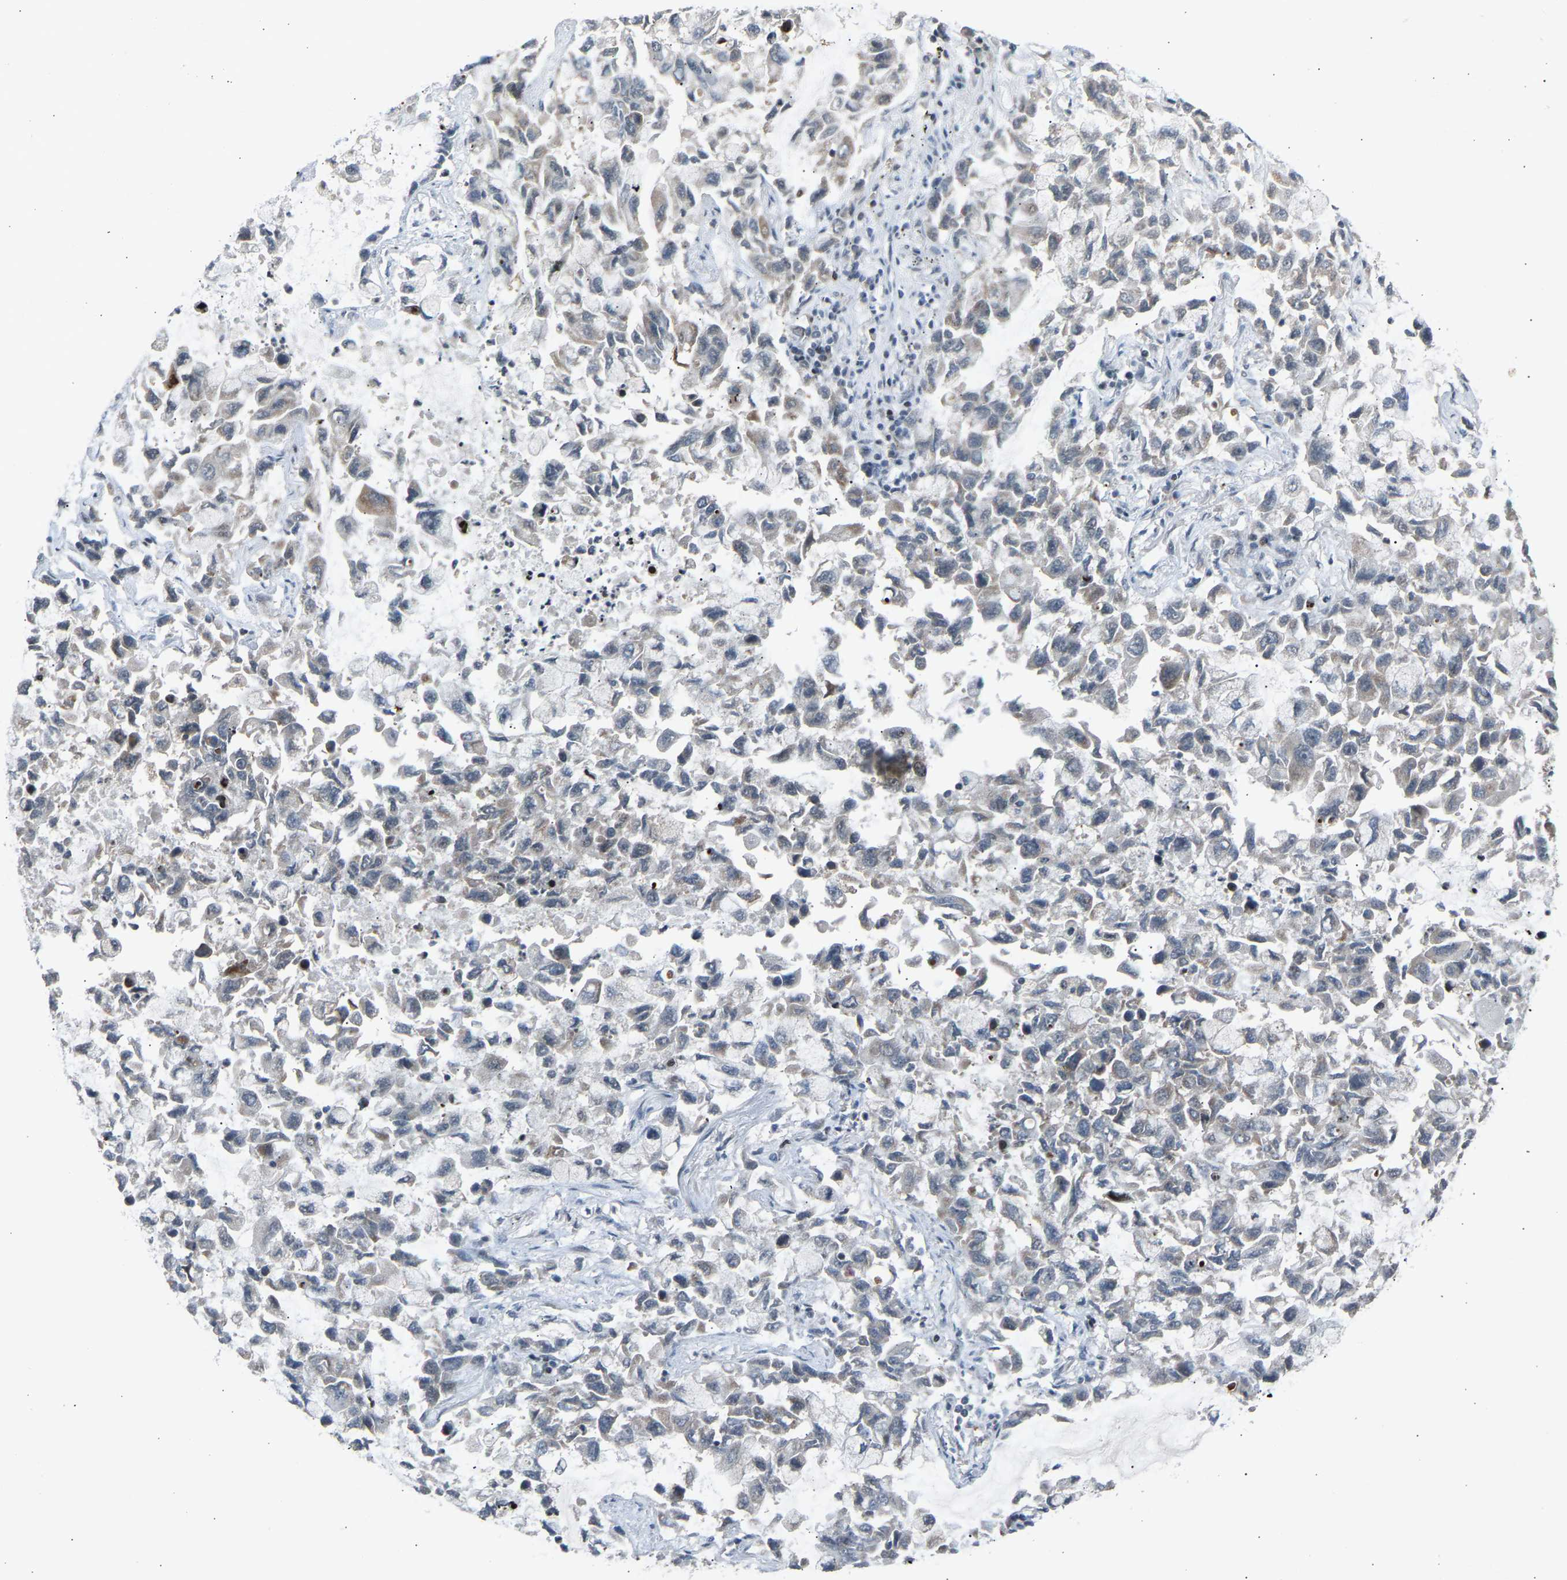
{"staining": {"intensity": "negative", "quantity": "none", "location": "none"}, "tissue": "lung cancer", "cell_type": "Tumor cells", "image_type": "cancer", "snomed": [{"axis": "morphology", "description": "Adenocarcinoma, NOS"}, {"axis": "topography", "description": "Lung"}], "caption": "Lung cancer was stained to show a protein in brown. There is no significant expression in tumor cells. The staining is performed using DAB brown chromogen with nuclei counter-stained in using hematoxylin.", "gene": "SLIRP", "patient": {"sex": "male", "age": 64}}